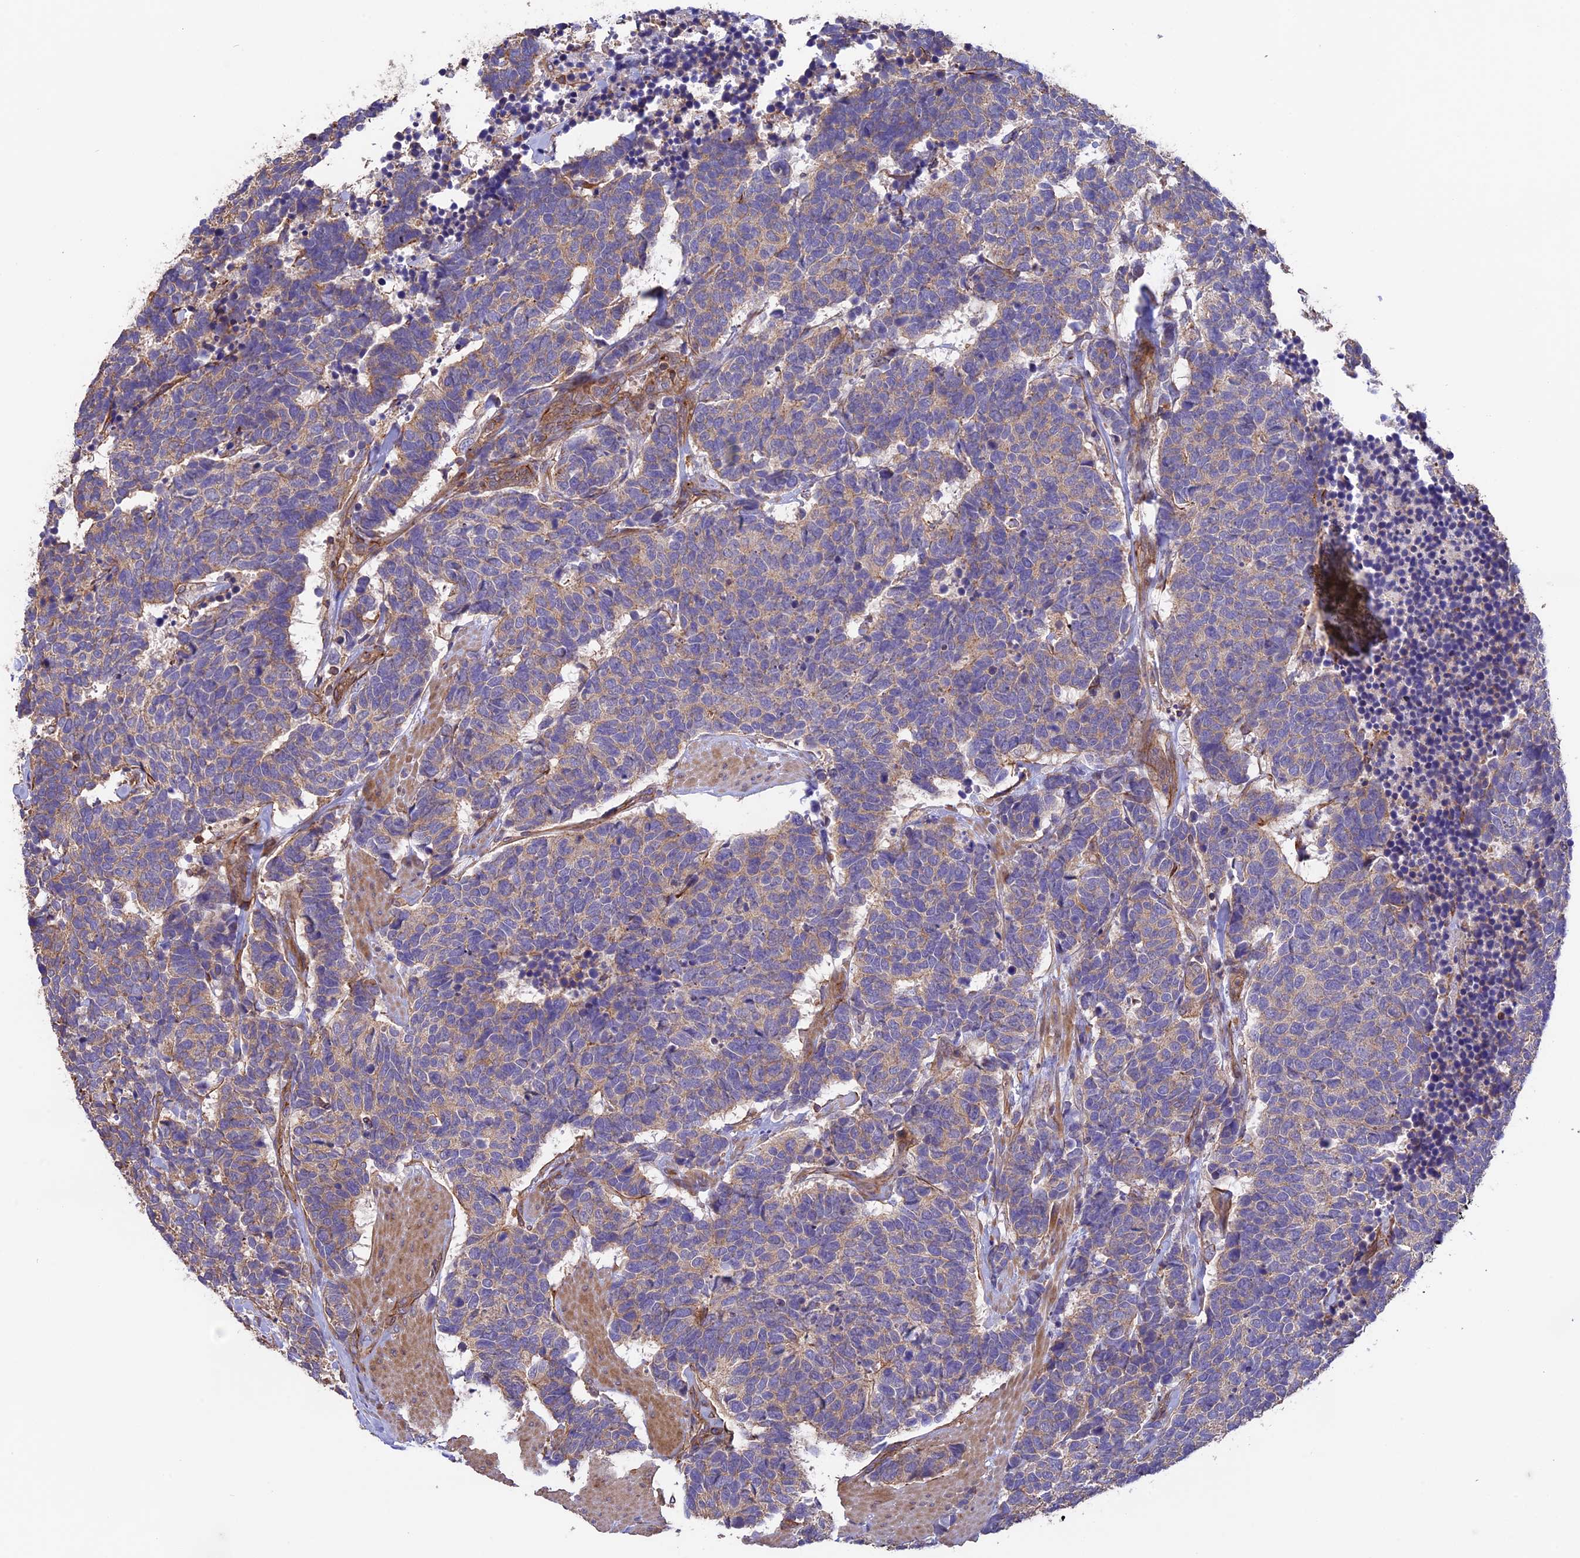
{"staining": {"intensity": "weak", "quantity": "<25%", "location": "cytoplasmic/membranous"}, "tissue": "carcinoid", "cell_type": "Tumor cells", "image_type": "cancer", "snomed": [{"axis": "morphology", "description": "Carcinoma, NOS"}, {"axis": "morphology", "description": "Carcinoid, malignant, NOS"}, {"axis": "topography", "description": "Urinary bladder"}], "caption": "Tumor cells are negative for brown protein staining in carcinoma.", "gene": "GAS8", "patient": {"sex": "male", "age": 57}}